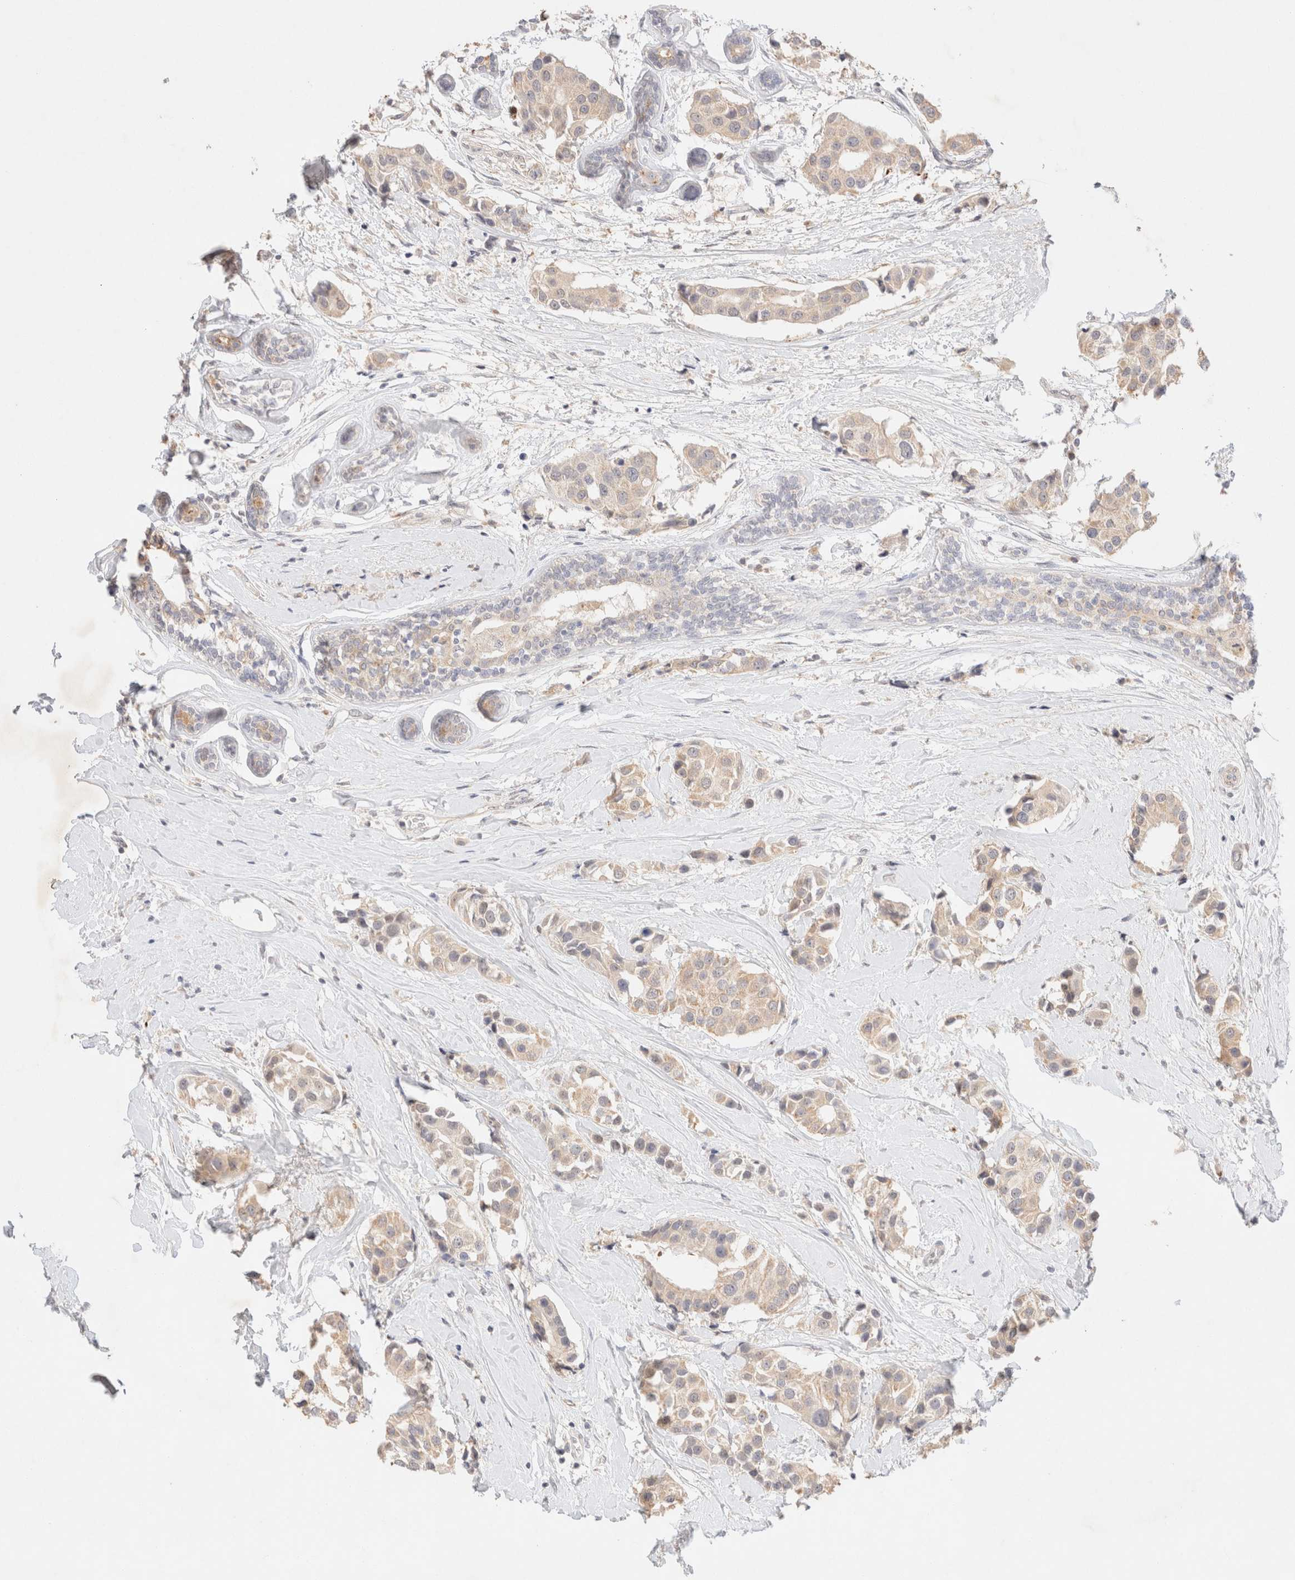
{"staining": {"intensity": "weak", "quantity": ">75%", "location": "cytoplasmic/membranous"}, "tissue": "breast cancer", "cell_type": "Tumor cells", "image_type": "cancer", "snomed": [{"axis": "morphology", "description": "Normal tissue, NOS"}, {"axis": "morphology", "description": "Duct carcinoma"}, {"axis": "topography", "description": "Breast"}], "caption": "Weak cytoplasmic/membranous expression for a protein is present in approximately >75% of tumor cells of breast cancer (intraductal carcinoma) using immunohistochemistry (IHC).", "gene": "SNTB1", "patient": {"sex": "female", "age": 39}}